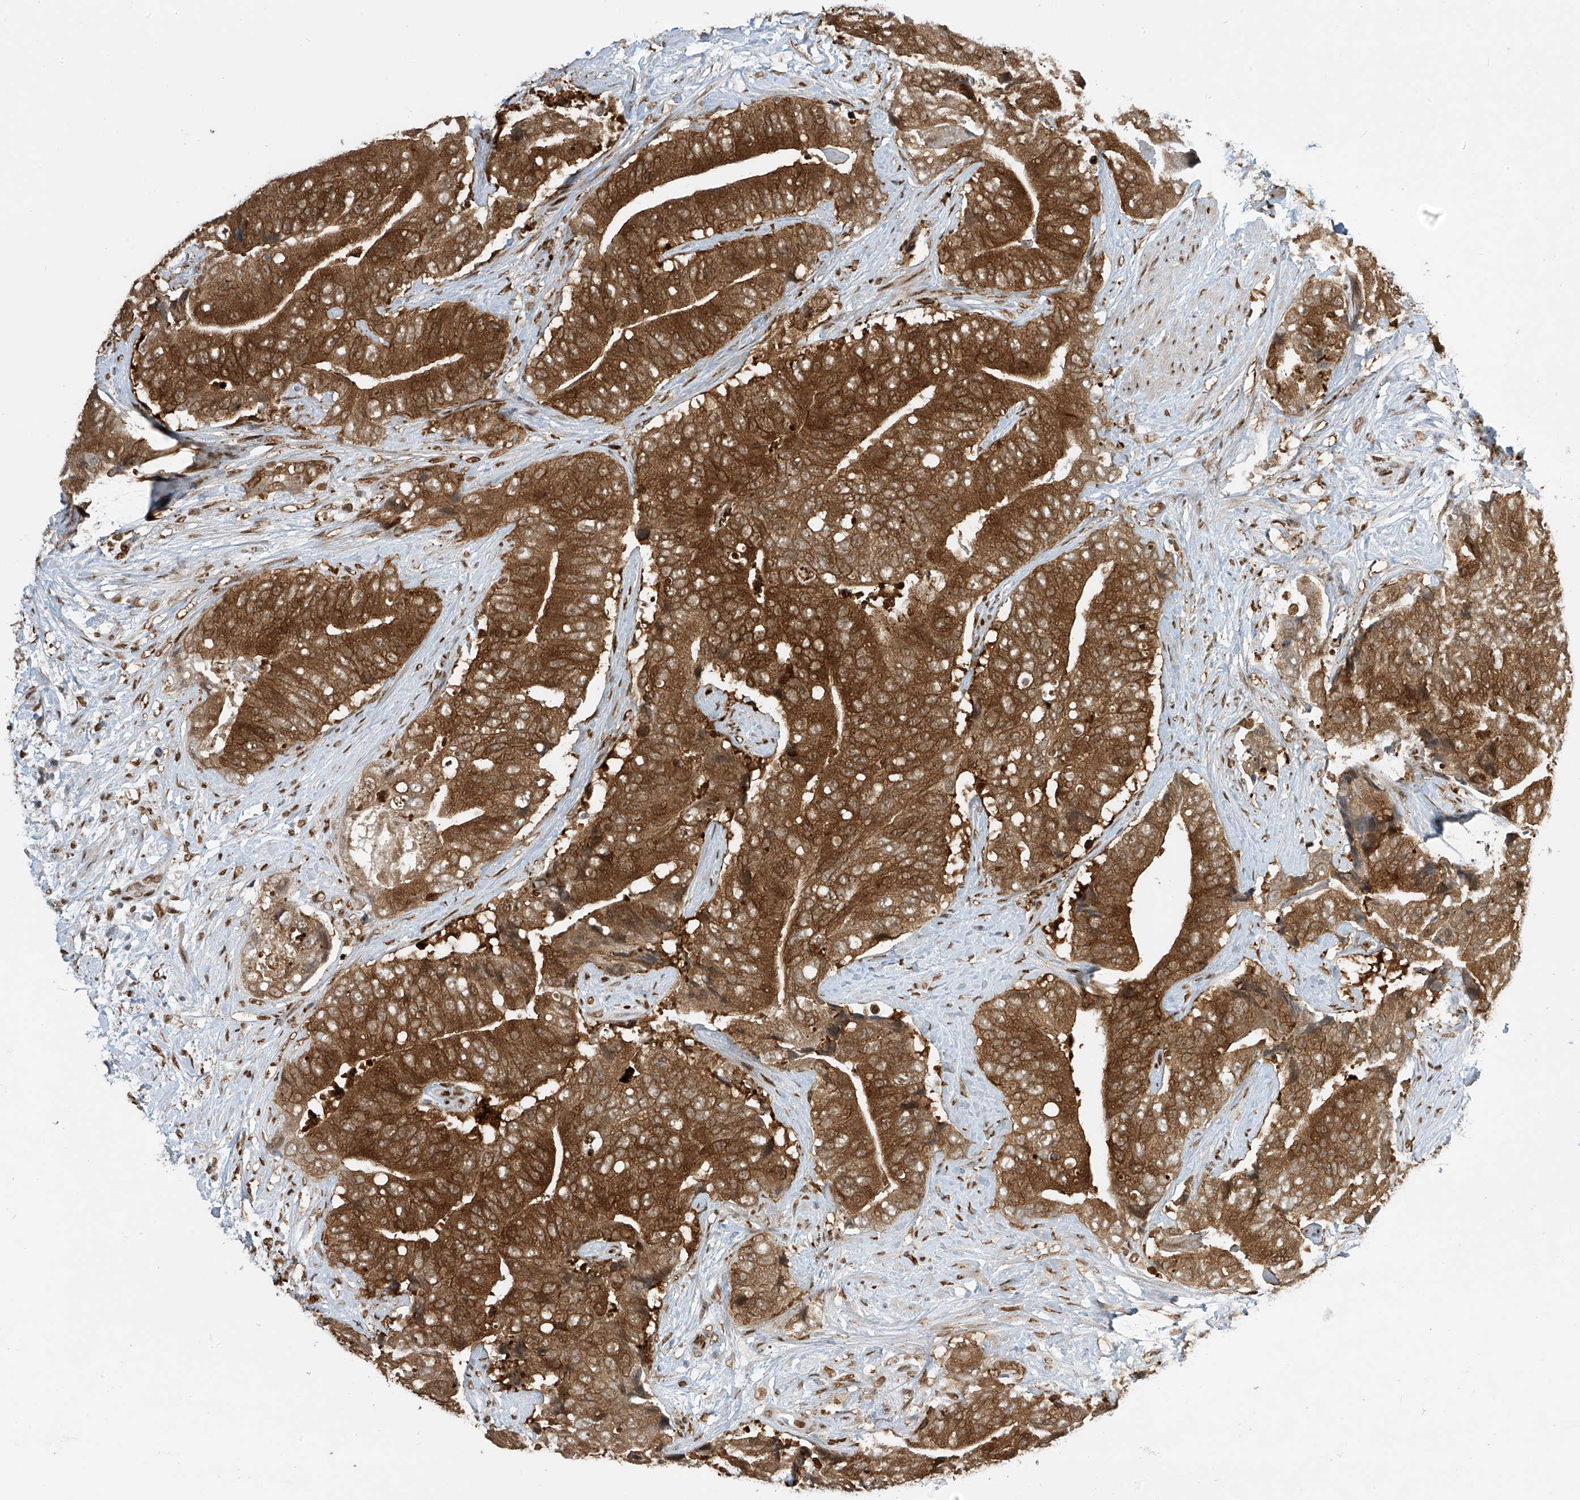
{"staining": {"intensity": "strong", "quantity": ">75%", "location": "cytoplasmic/membranous"}, "tissue": "prostate cancer", "cell_type": "Tumor cells", "image_type": "cancer", "snomed": [{"axis": "morphology", "description": "Adenocarcinoma, High grade"}, {"axis": "topography", "description": "Prostate"}], "caption": "Prostate cancer stained with DAB (3,3'-diaminobenzidine) immunohistochemistry (IHC) exhibits high levels of strong cytoplasmic/membranous expression in approximately >75% of tumor cells. Nuclei are stained in blue.", "gene": "PM20D2", "patient": {"sex": "male", "age": 70}}